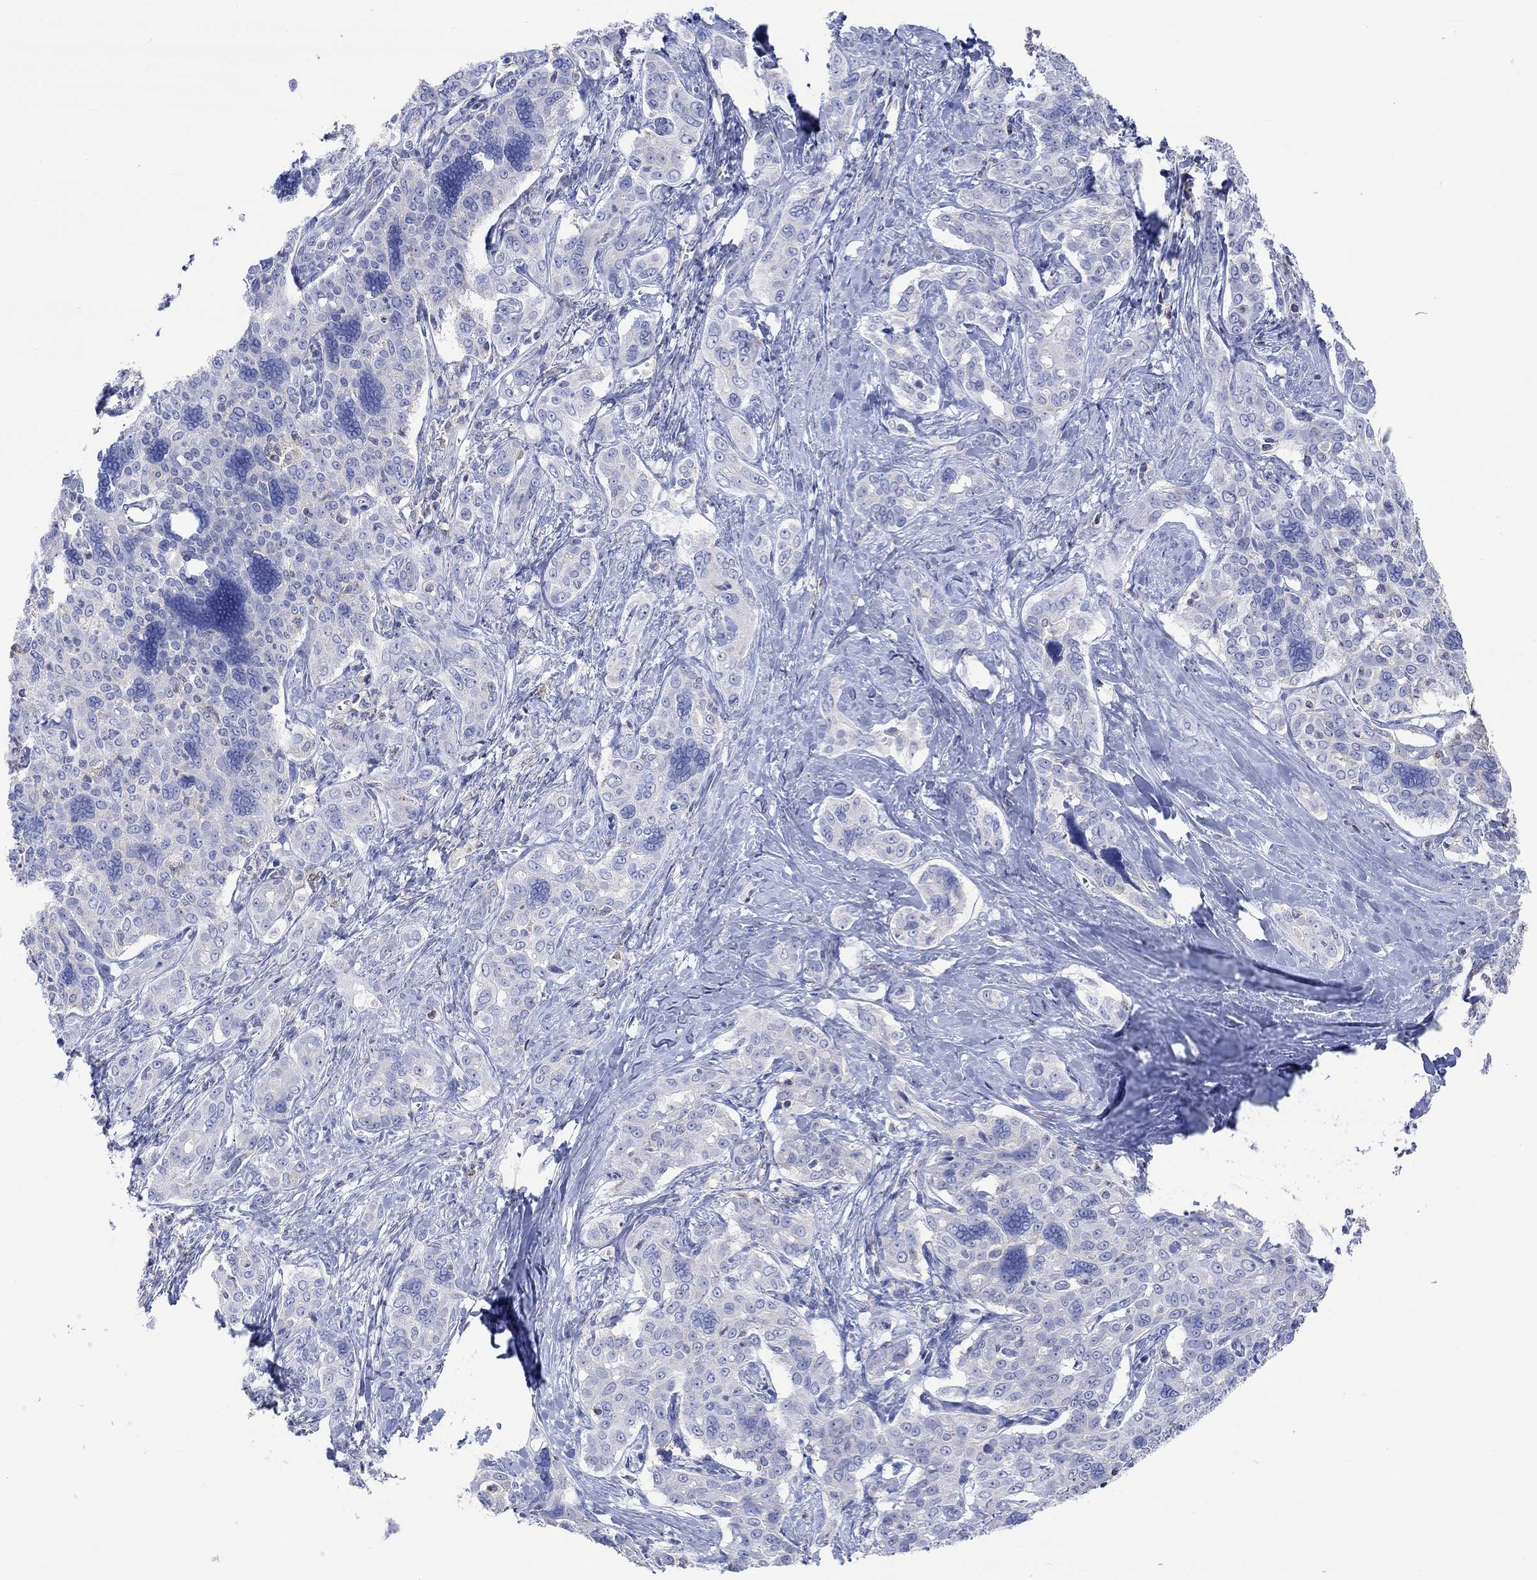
{"staining": {"intensity": "negative", "quantity": "none", "location": "none"}, "tissue": "liver cancer", "cell_type": "Tumor cells", "image_type": "cancer", "snomed": [{"axis": "morphology", "description": "Cholangiocarcinoma"}, {"axis": "topography", "description": "Liver"}], "caption": "The immunohistochemistry histopathology image has no significant positivity in tumor cells of liver cholangiocarcinoma tissue.", "gene": "GCM1", "patient": {"sex": "female", "age": 47}}